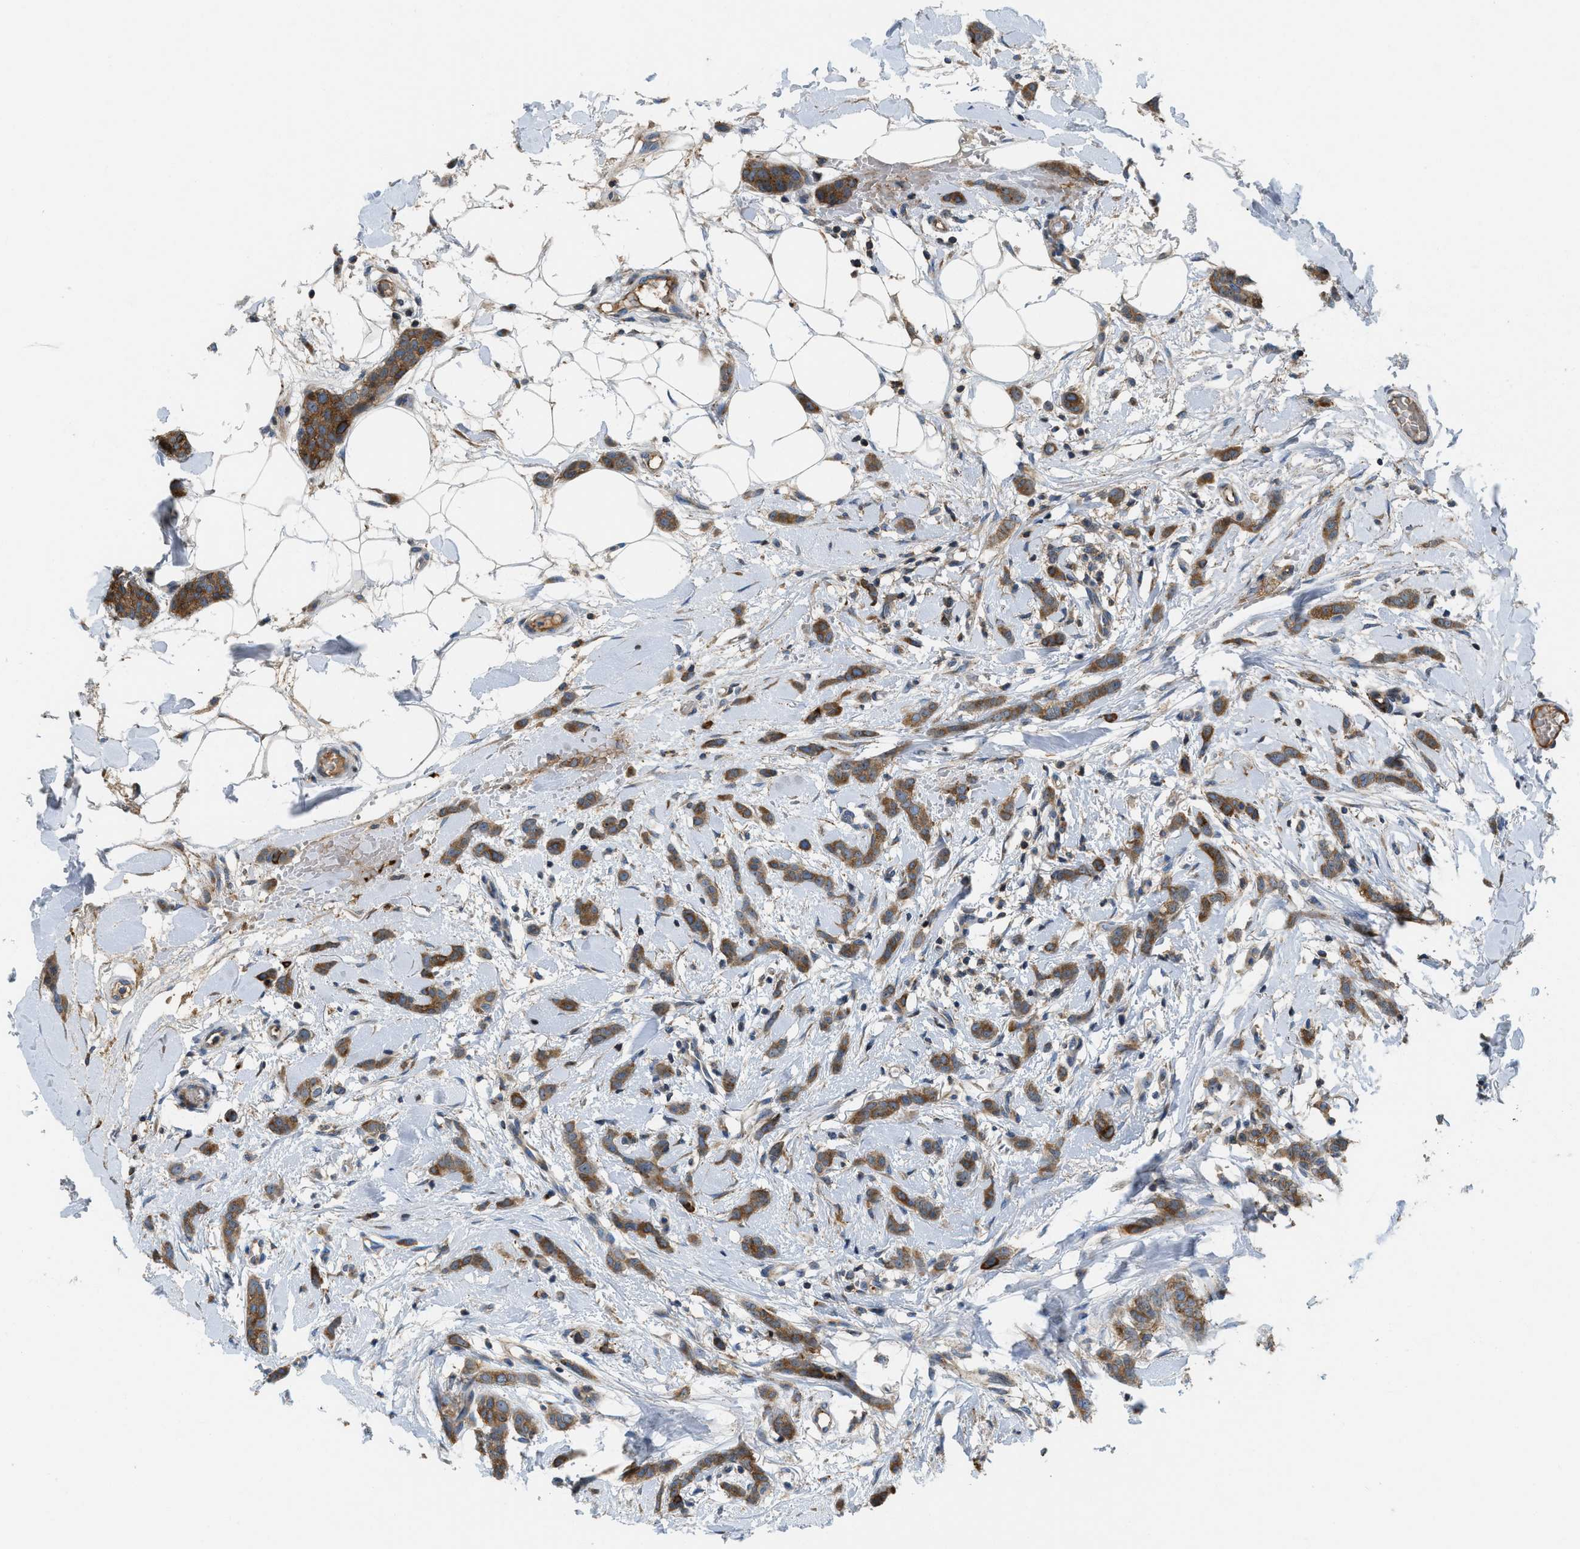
{"staining": {"intensity": "moderate", "quantity": ">75%", "location": "cytoplasmic/membranous"}, "tissue": "breast cancer", "cell_type": "Tumor cells", "image_type": "cancer", "snomed": [{"axis": "morphology", "description": "Lobular carcinoma"}, {"axis": "topography", "description": "Skin"}, {"axis": "topography", "description": "Breast"}], "caption": "Tumor cells exhibit moderate cytoplasmic/membranous staining in about >75% of cells in breast cancer.", "gene": "DIPK1A", "patient": {"sex": "female", "age": 46}}